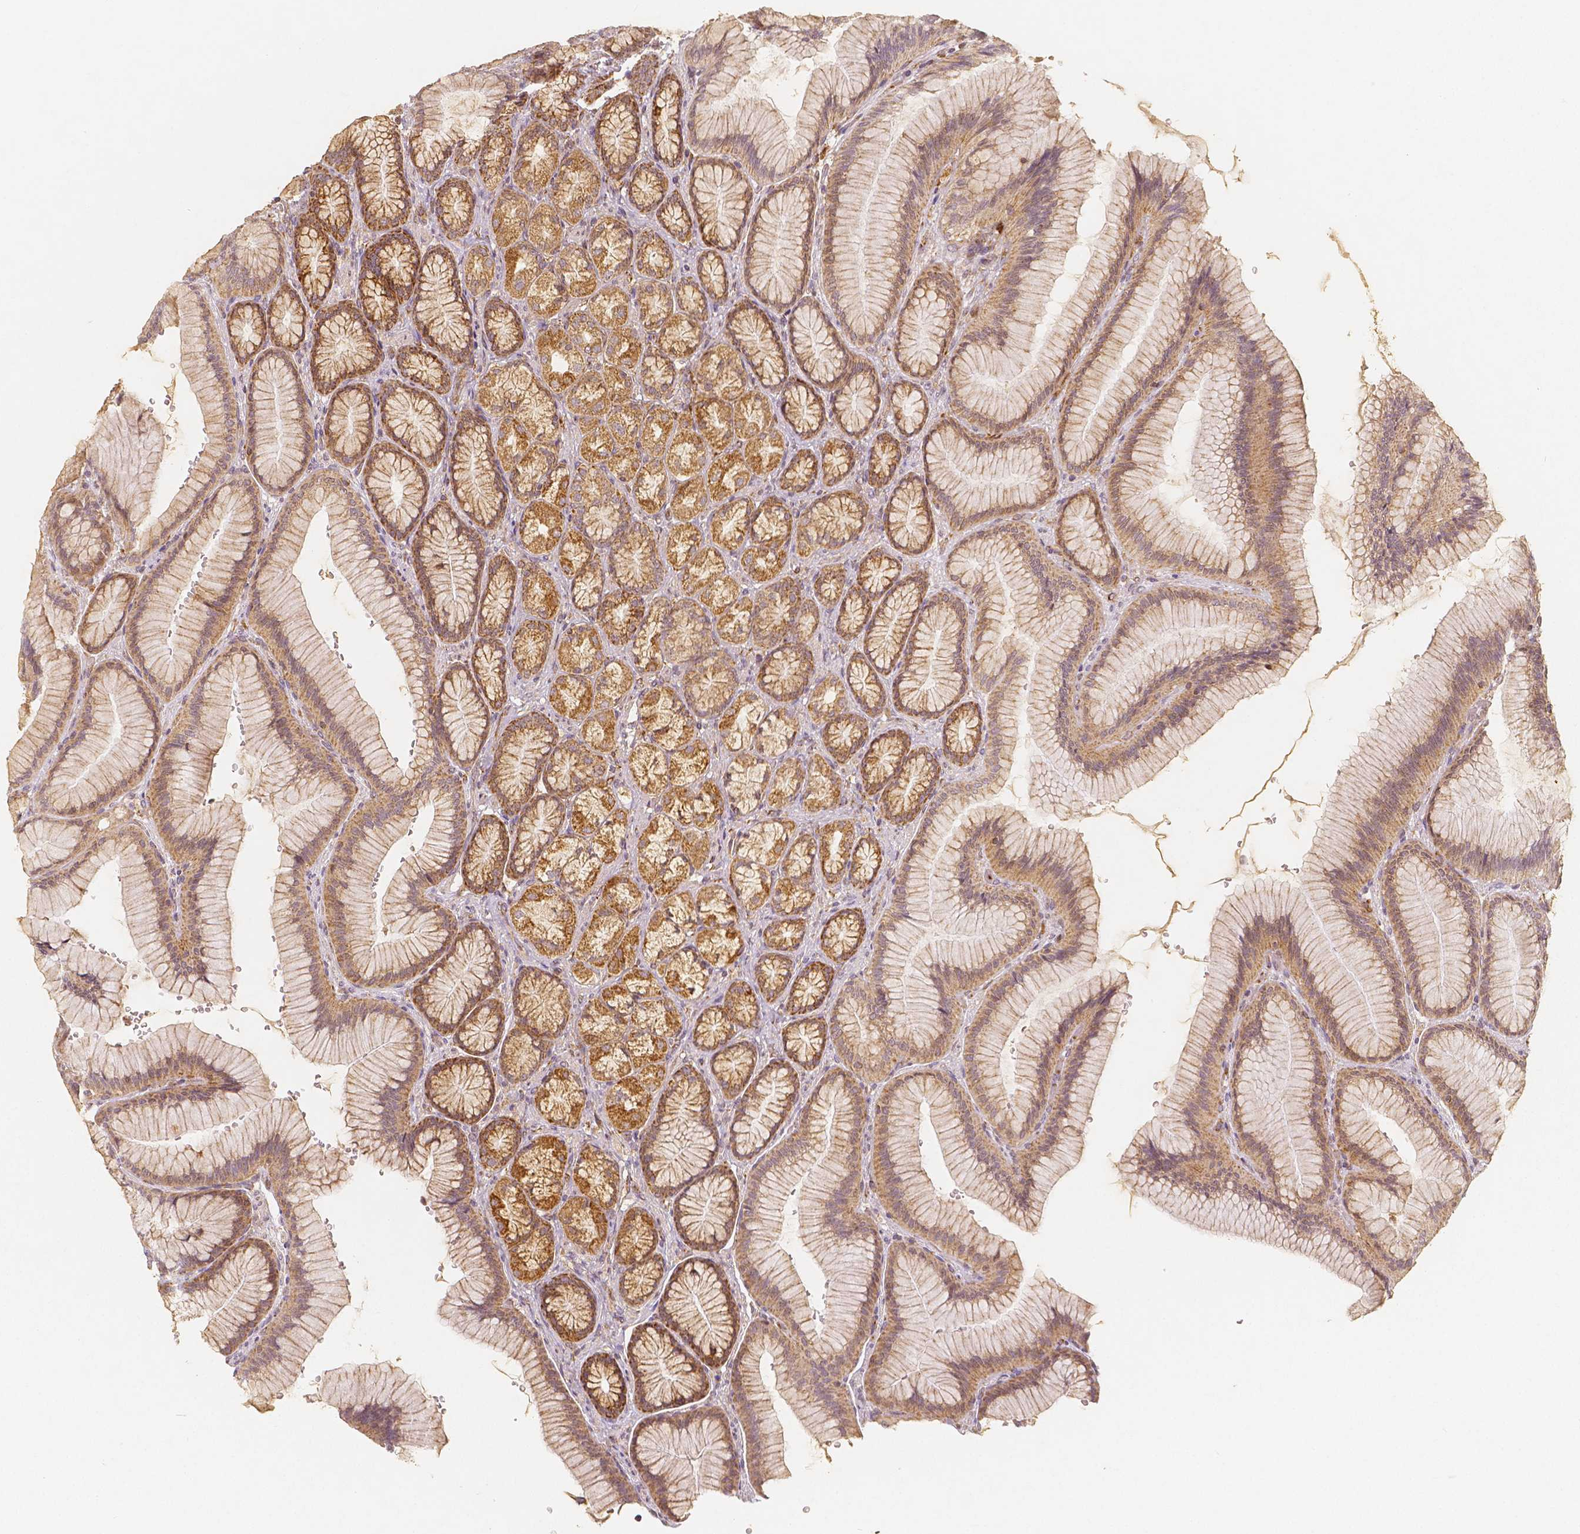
{"staining": {"intensity": "moderate", "quantity": ">75%", "location": "cytoplasmic/membranous"}, "tissue": "stomach", "cell_type": "Glandular cells", "image_type": "normal", "snomed": [{"axis": "morphology", "description": "Normal tissue, NOS"}, {"axis": "morphology", "description": "Adenocarcinoma, NOS"}, {"axis": "morphology", "description": "Adenocarcinoma, High grade"}, {"axis": "topography", "description": "Stomach, upper"}, {"axis": "topography", "description": "Stomach"}], "caption": "This is an image of IHC staining of unremarkable stomach, which shows moderate positivity in the cytoplasmic/membranous of glandular cells.", "gene": "PGAM5", "patient": {"sex": "female", "age": 65}}